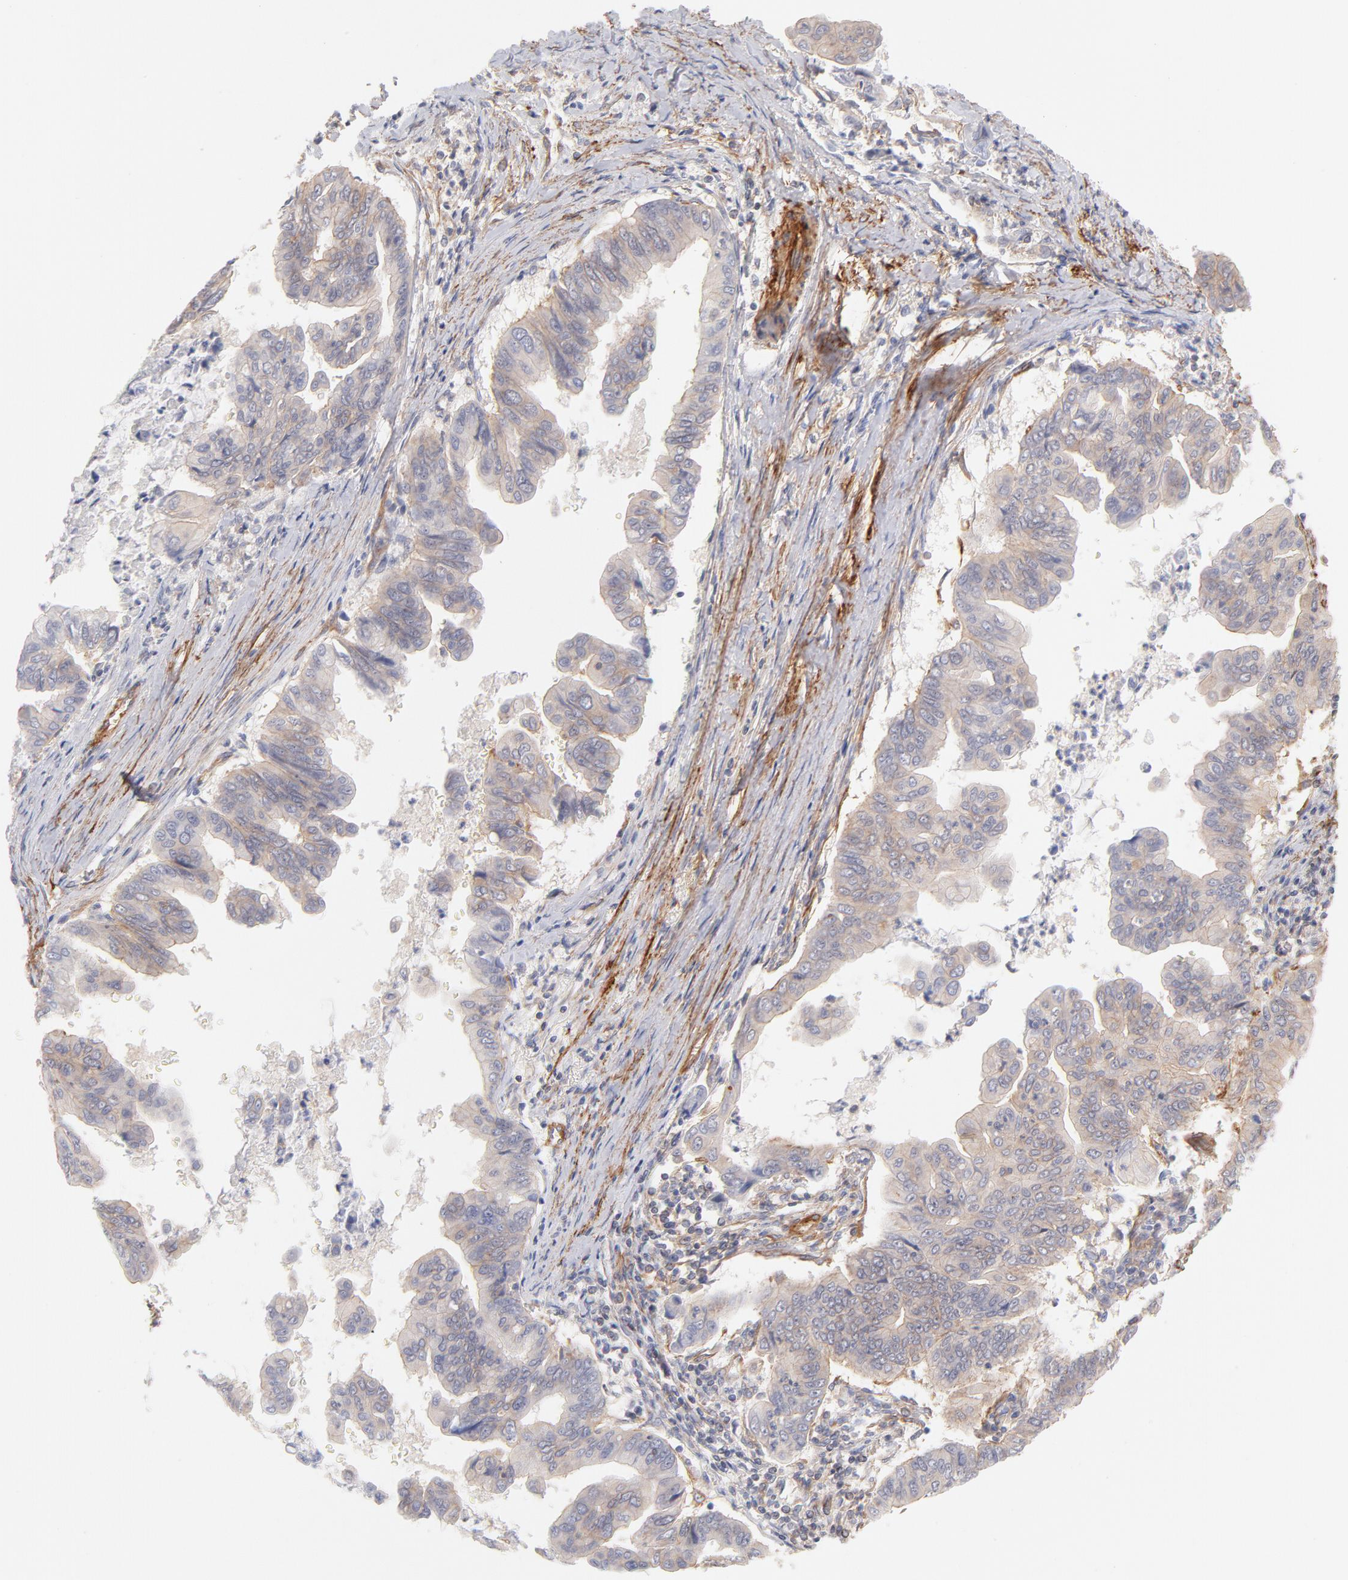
{"staining": {"intensity": "weak", "quantity": "25%-75%", "location": "cytoplasmic/membranous"}, "tissue": "stomach cancer", "cell_type": "Tumor cells", "image_type": "cancer", "snomed": [{"axis": "morphology", "description": "Adenocarcinoma, NOS"}, {"axis": "topography", "description": "Stomach, upper"}], "caption": "Approximately 25%-75% of tumor cells in human stomach cancer show weak cytoplasmic/membranous protein staining as visualized by brown immunohistochemical staining.", "gene": "LDLRAP1", "patient": {"sex": "male", "age": 80}}